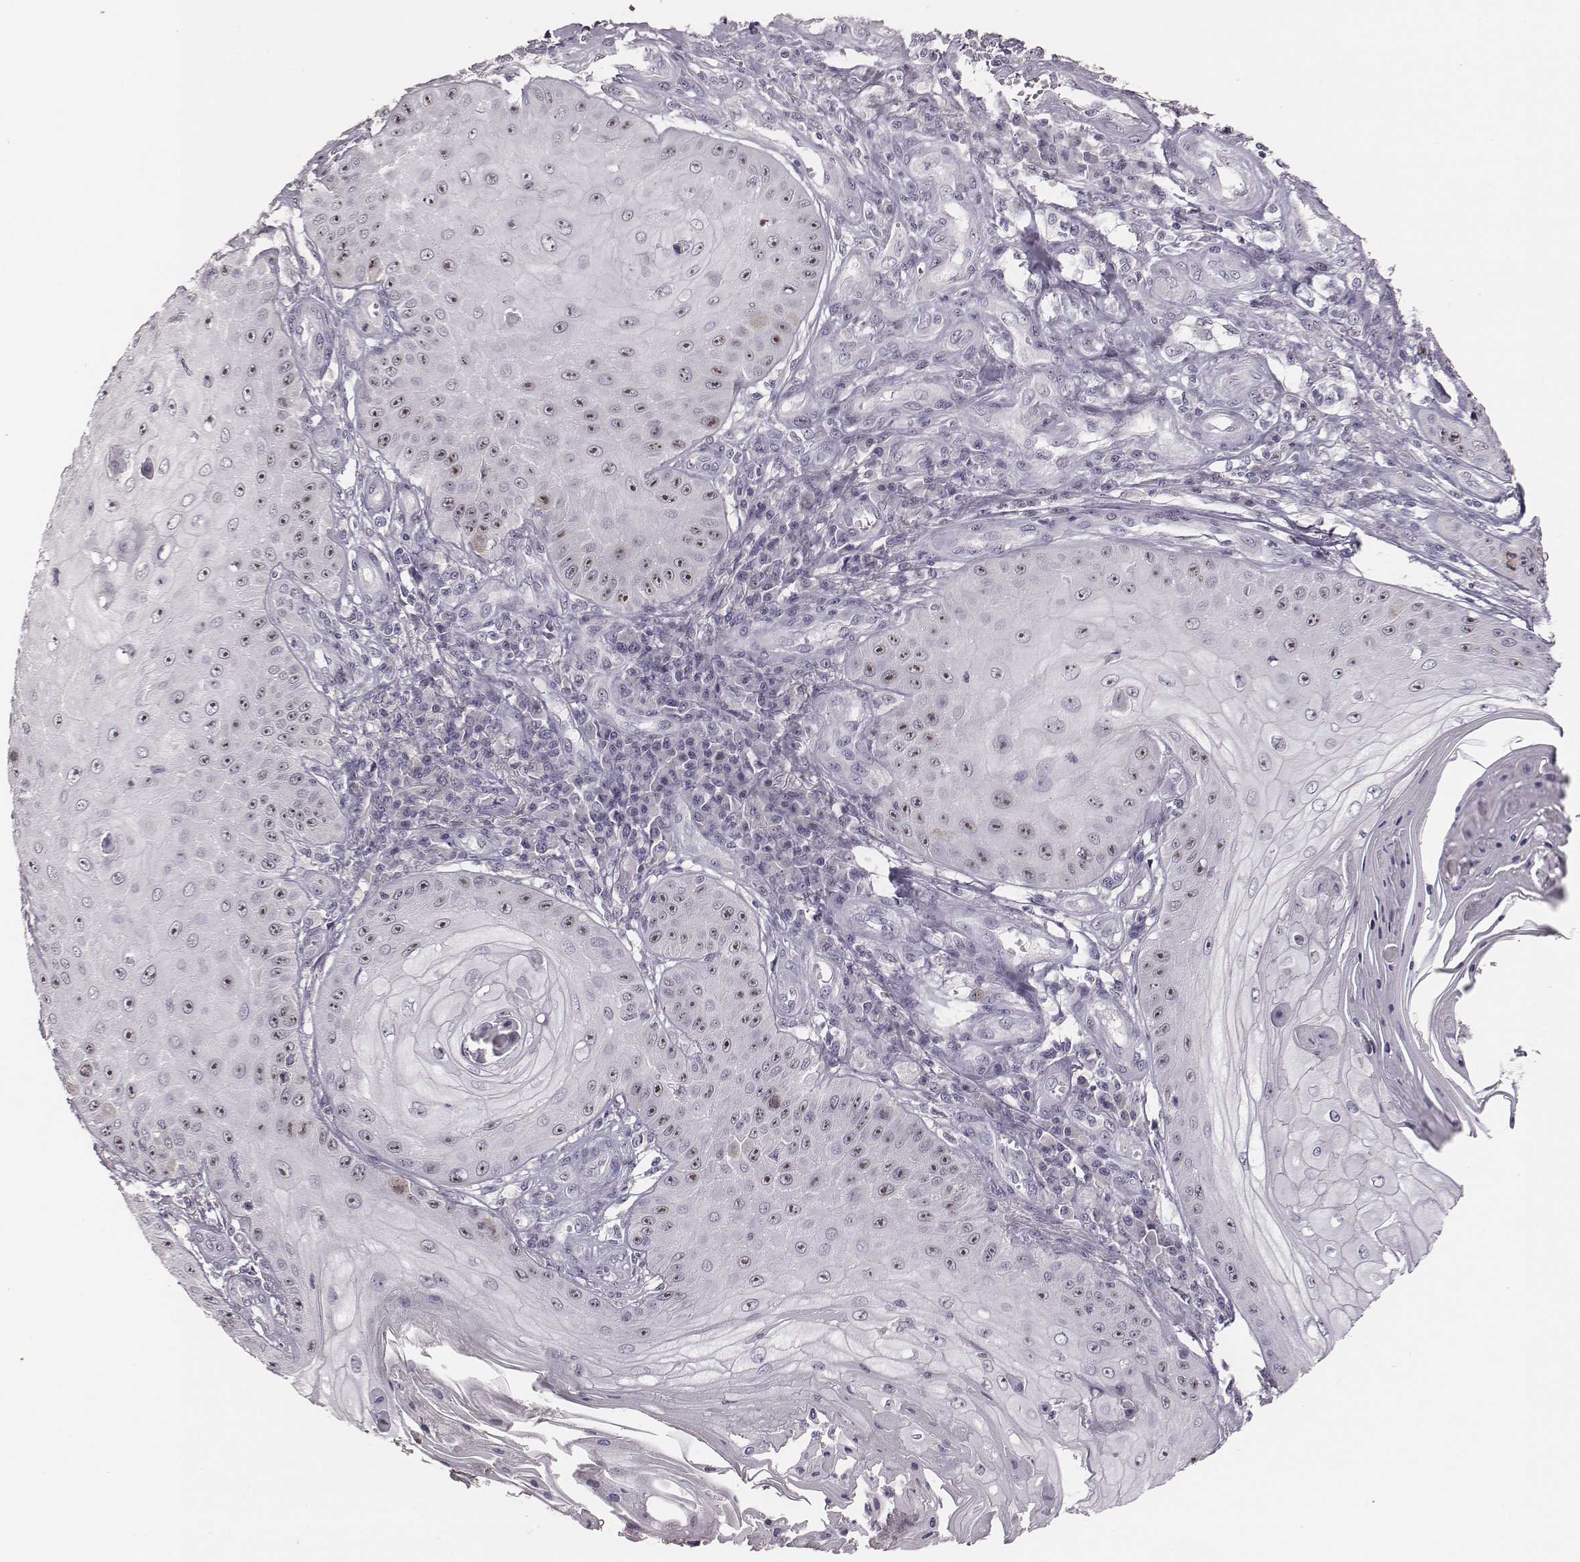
{"staining": {"intensity": "moderate", "quantity": "25%-75%", "location": "nuclear"}, "tissue": "skin cancer", "cell_type": "Tumor cells", "image_type": "cancer", "snomed": [{"axis": "morphology", "description": "Squamous cell carcinoma, NOS"}, {"axis": "topography", "description": "Skin"}], "caption": "About 25%-75% of tumor cells in skin squamous cell carcinoma demonstrate moderate nuclear protein expression as visualized by brown immunohistochemical staining.", "gene": "NIFK", "patient": {"sex": "male", "age": 70}}